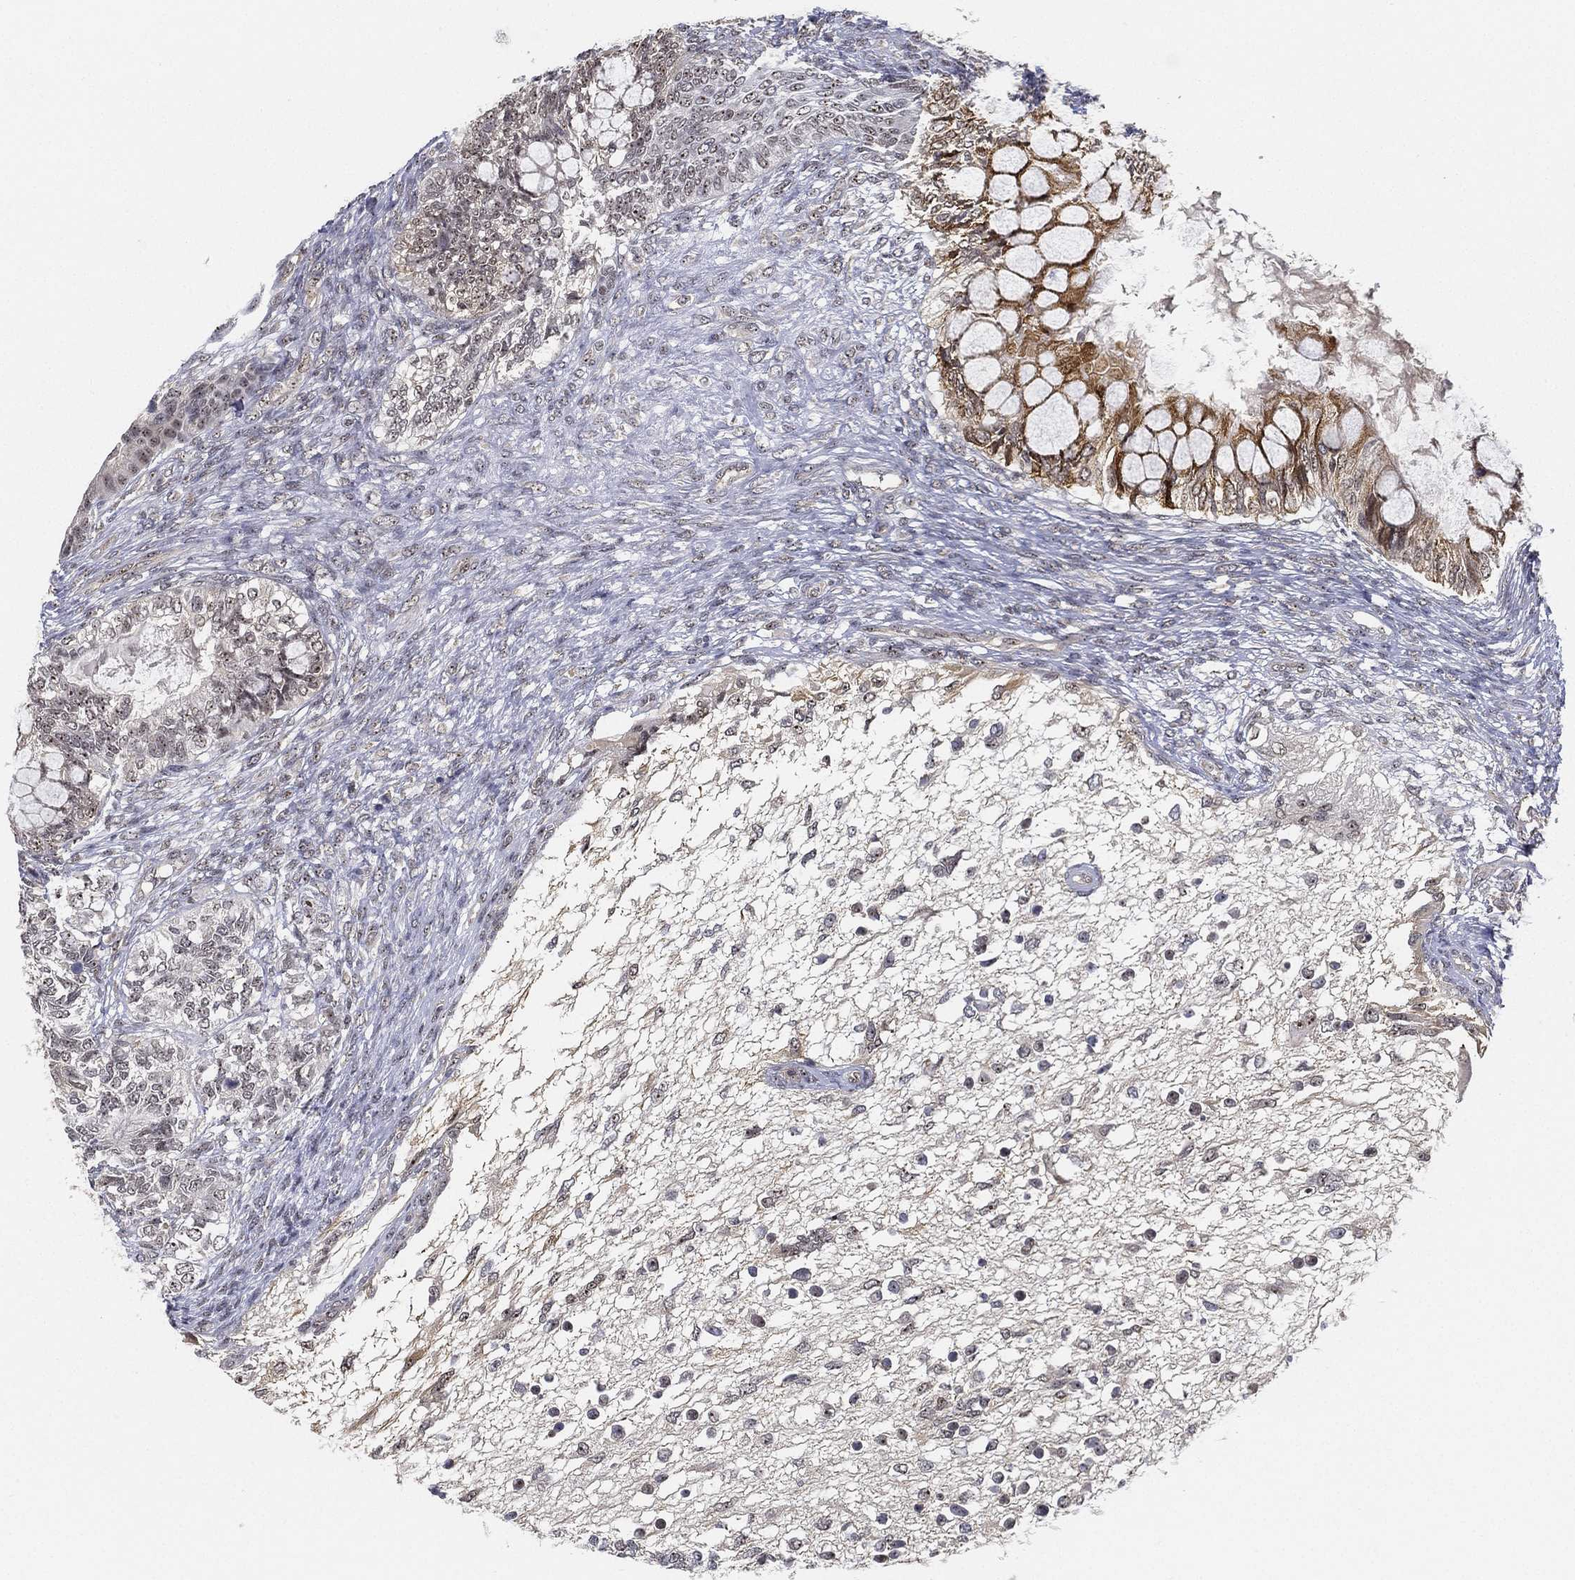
{"staining": {"intensity": "moderate", "quantity": "<25%", "location": "nuclear"}, "tissue": "testis cancer", "cell_type": "Tumor cells", "image_type": "cancer", "snomed": [{"axis": "morphology", "description": "Seminoma, NOS"}, {"axis": "morphology", "description": "Carcinoma, Embryonal, NOS"}, {"axis": "topography", "description": "Testis"}], "caption": "The photomicrograph displays a brown stain indicating the presence of a protein in the nuclear of tumor cells in testis cancer.", "gene": "PPP1R16B", "patient": {"sex": "male", "age": 41}}